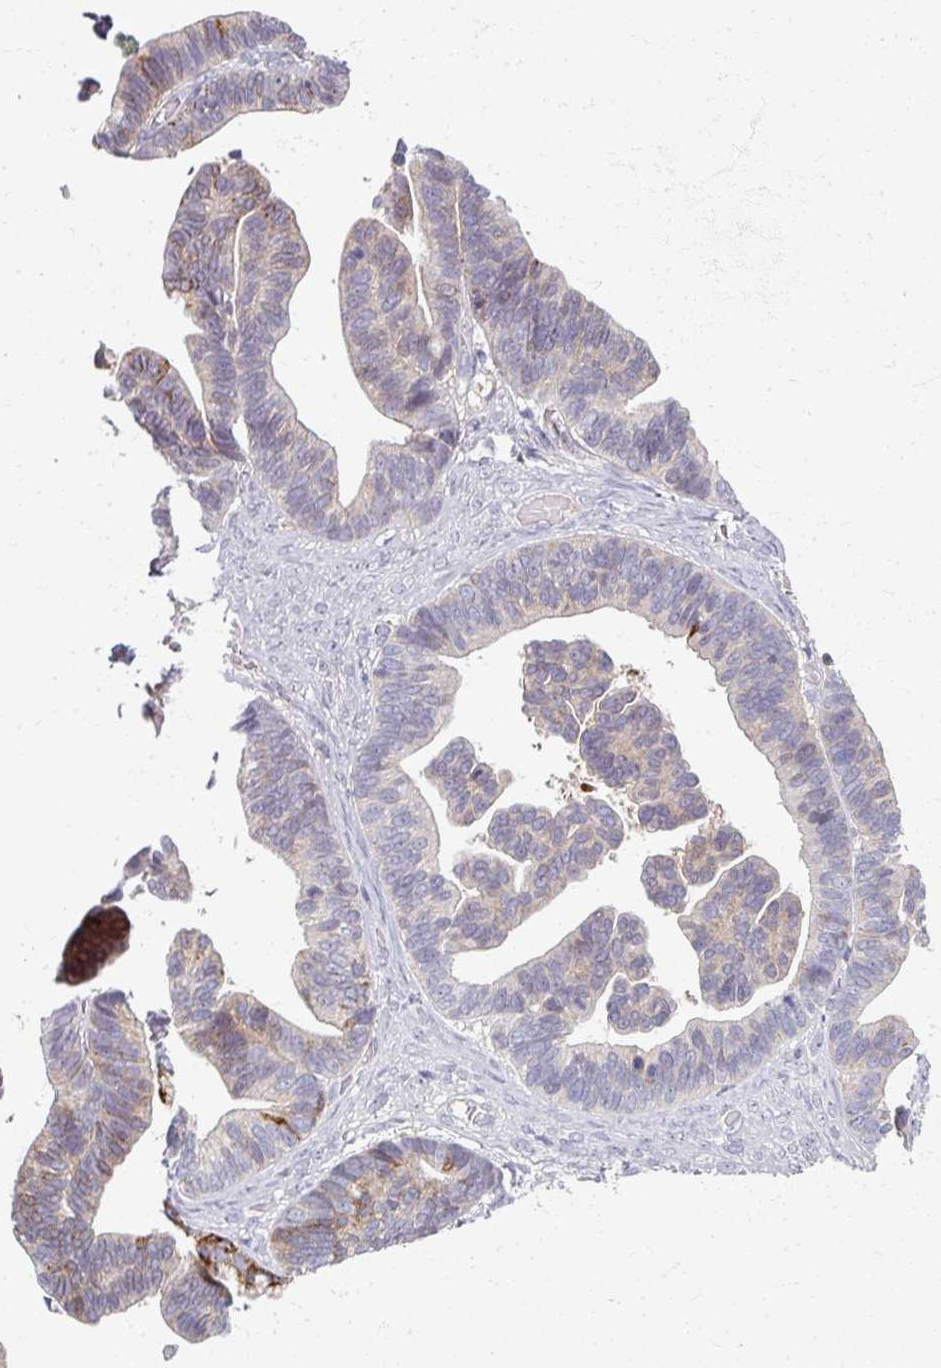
{"staining": {"intensity": "strong", "quantity": "25%-75%", "location": "cytoplasmic/membranous"}, "tissue": "ovarian cancer", "cell_type": "Tumor cells", "image_type": "cancer", "snomed": [{"axis": "morphology", "description": "Cystadenocarcinoma, serous, NOS"}, {"axis": "topography", "description": "Ovary"}], "caption": "A brown stain labels strong cytoplasmic/membranous staining of a protein in ovarian cancer tumor cells. The staining was performed using DAB (3,3'-diaminobenzidine) to visualize the protein expression in brown, while the nuclei were stained in blue with hematoxylin (Magnification: 20x).", "gene": "TTLL7", "patient": {"sex": "female", "age": 56}}